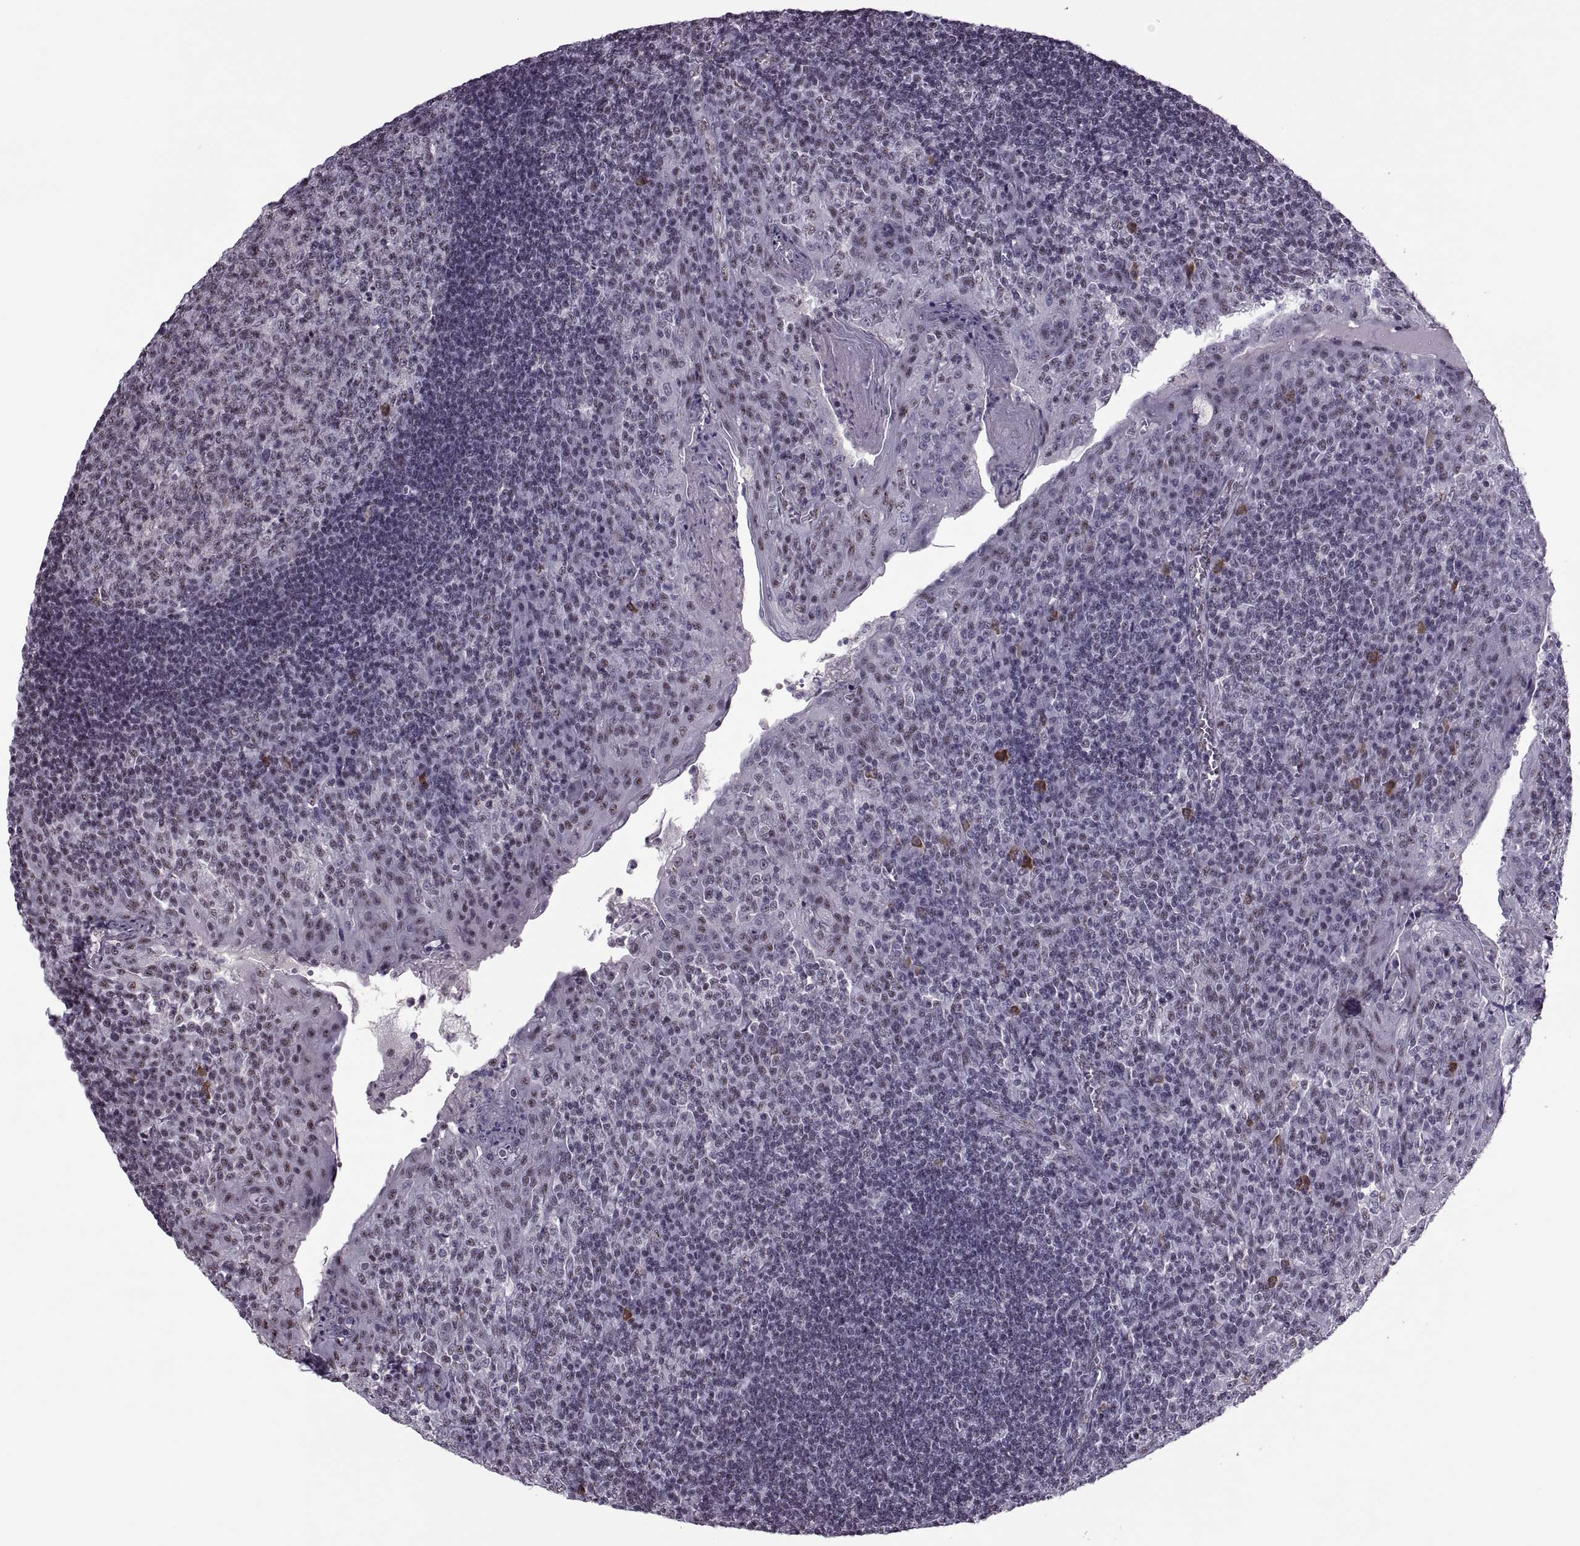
{"staining": {"intensity": "moderate", "quantity": "<25%", "location": "cytoplasmic/membranous,nuclear"}, "tissue": "tonsil", "cell_type": "Germinal center cells", "image_type": "normal", "snomed": [{"axis": "morphology", "description": "Normal tissue, NOS"}, {"axis": "topography", "description": "Tonsil"}], "caption": "Tonsil stained with DAB immunohistochemistry demonstrates low levels of moderate cytoplasmic/membranous,nuclear staining in approximately <25% of germinal center cells. (Stains: DAB in brown, nuclei in blue, Microscopy: brightfield microscopy at high magnification).", "gene": "MAGEA4", "patient": {"sex": "female", "age": 12}}